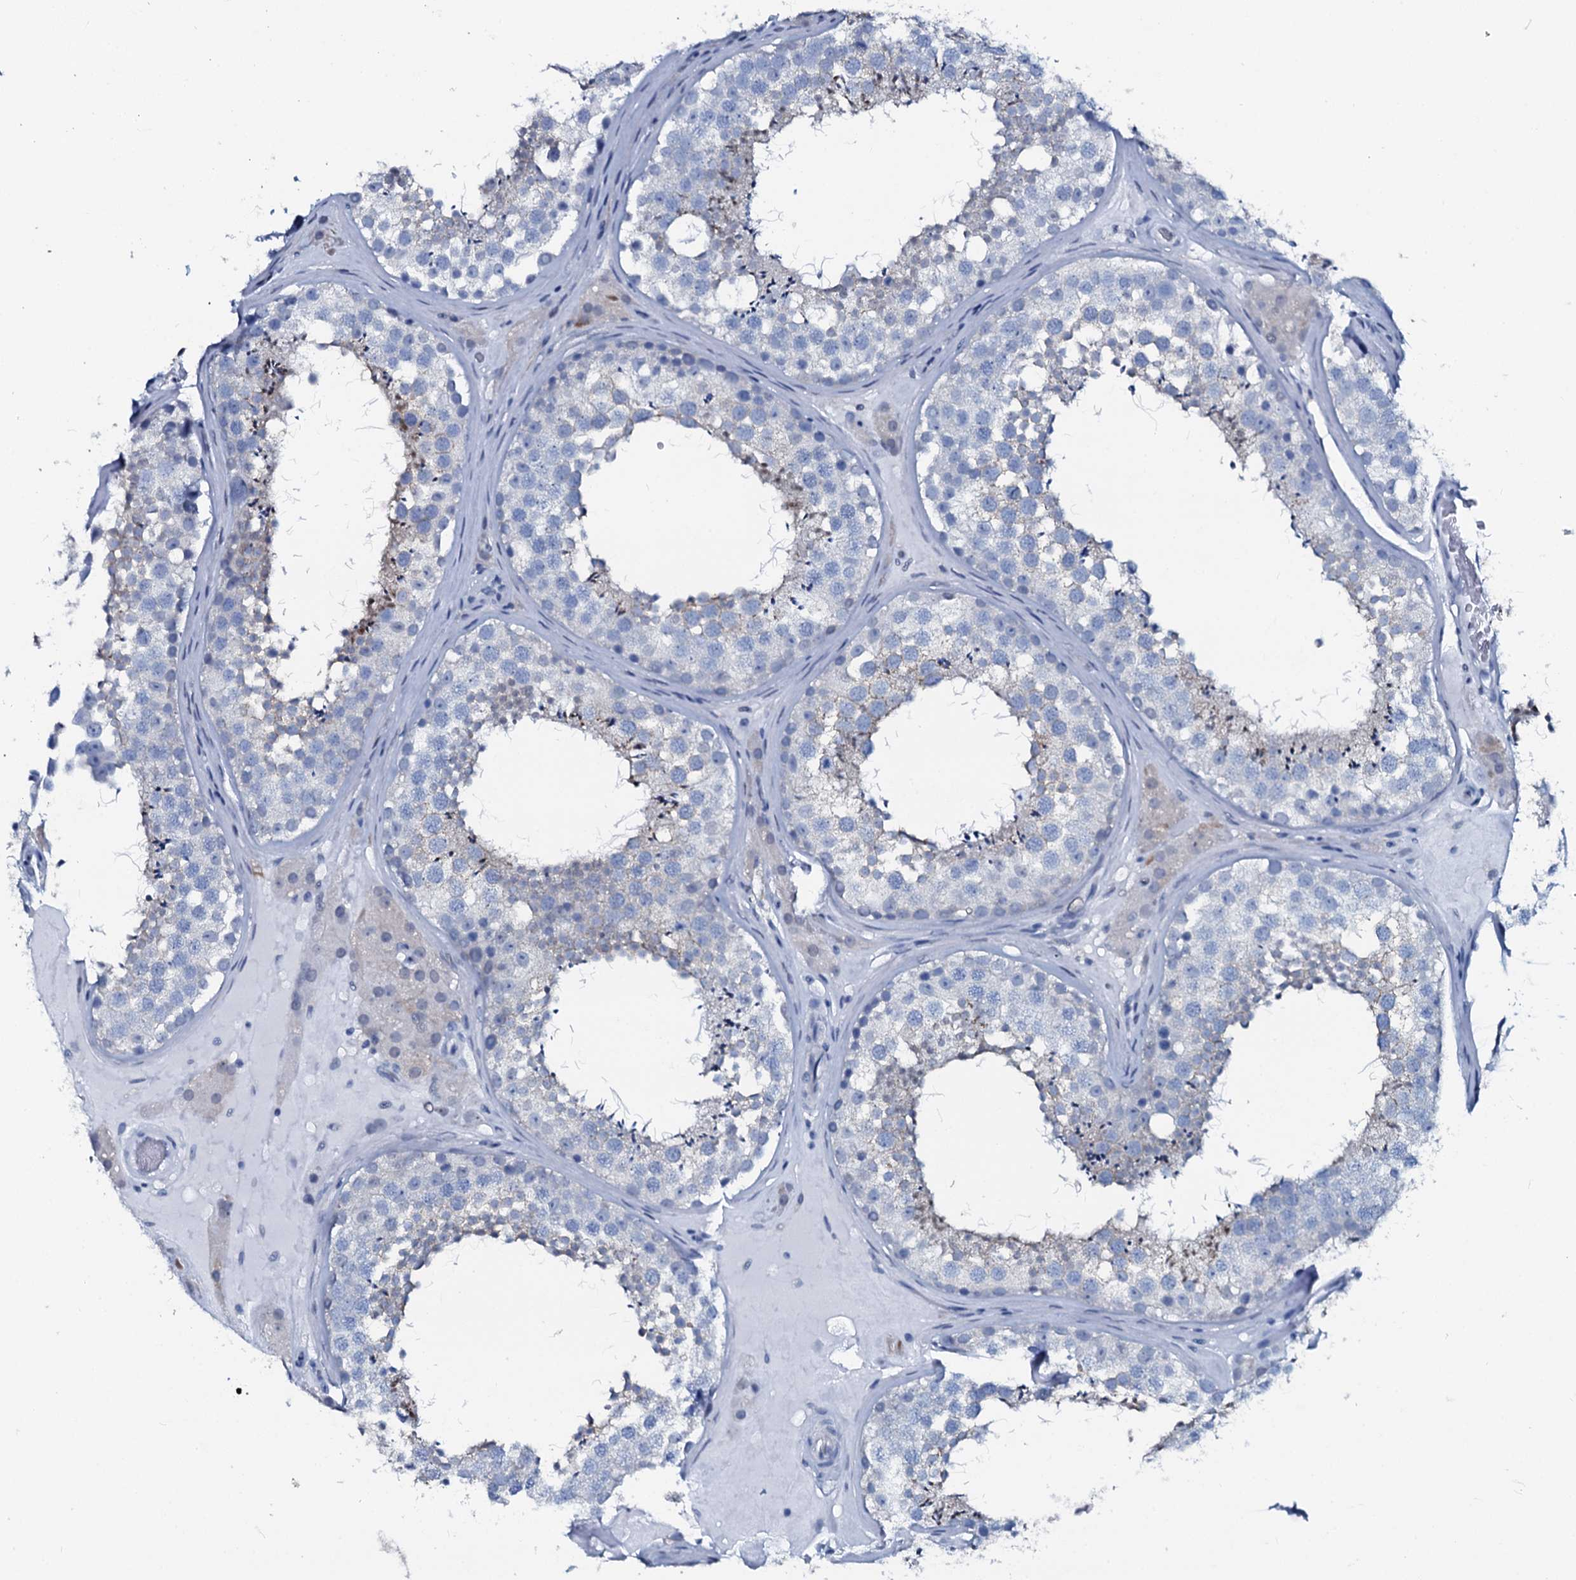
{"staining": {"intensity": "negative", "quantity": "none", "location": "none"}, "tissue": "testis", "cell_type": "Cells in seminiferous ducts", "image_type": "normal", "snomed": [{"axis": "morphology", "description": "Normal tissue, NOS"}, {"axis": "topography", "description": "Testis"}], "caption": "Histopathology image shows no protein staining in cells in seminiferous ducts of unremarkable testis. Brightfield microscopy of immunohistochemistry (IHC) stained with DAB (brown) and hematoxylin (blue), captured at high magnification.", "gene": "SLC4A7", "patient": {"sex": "male", "age": 46}}